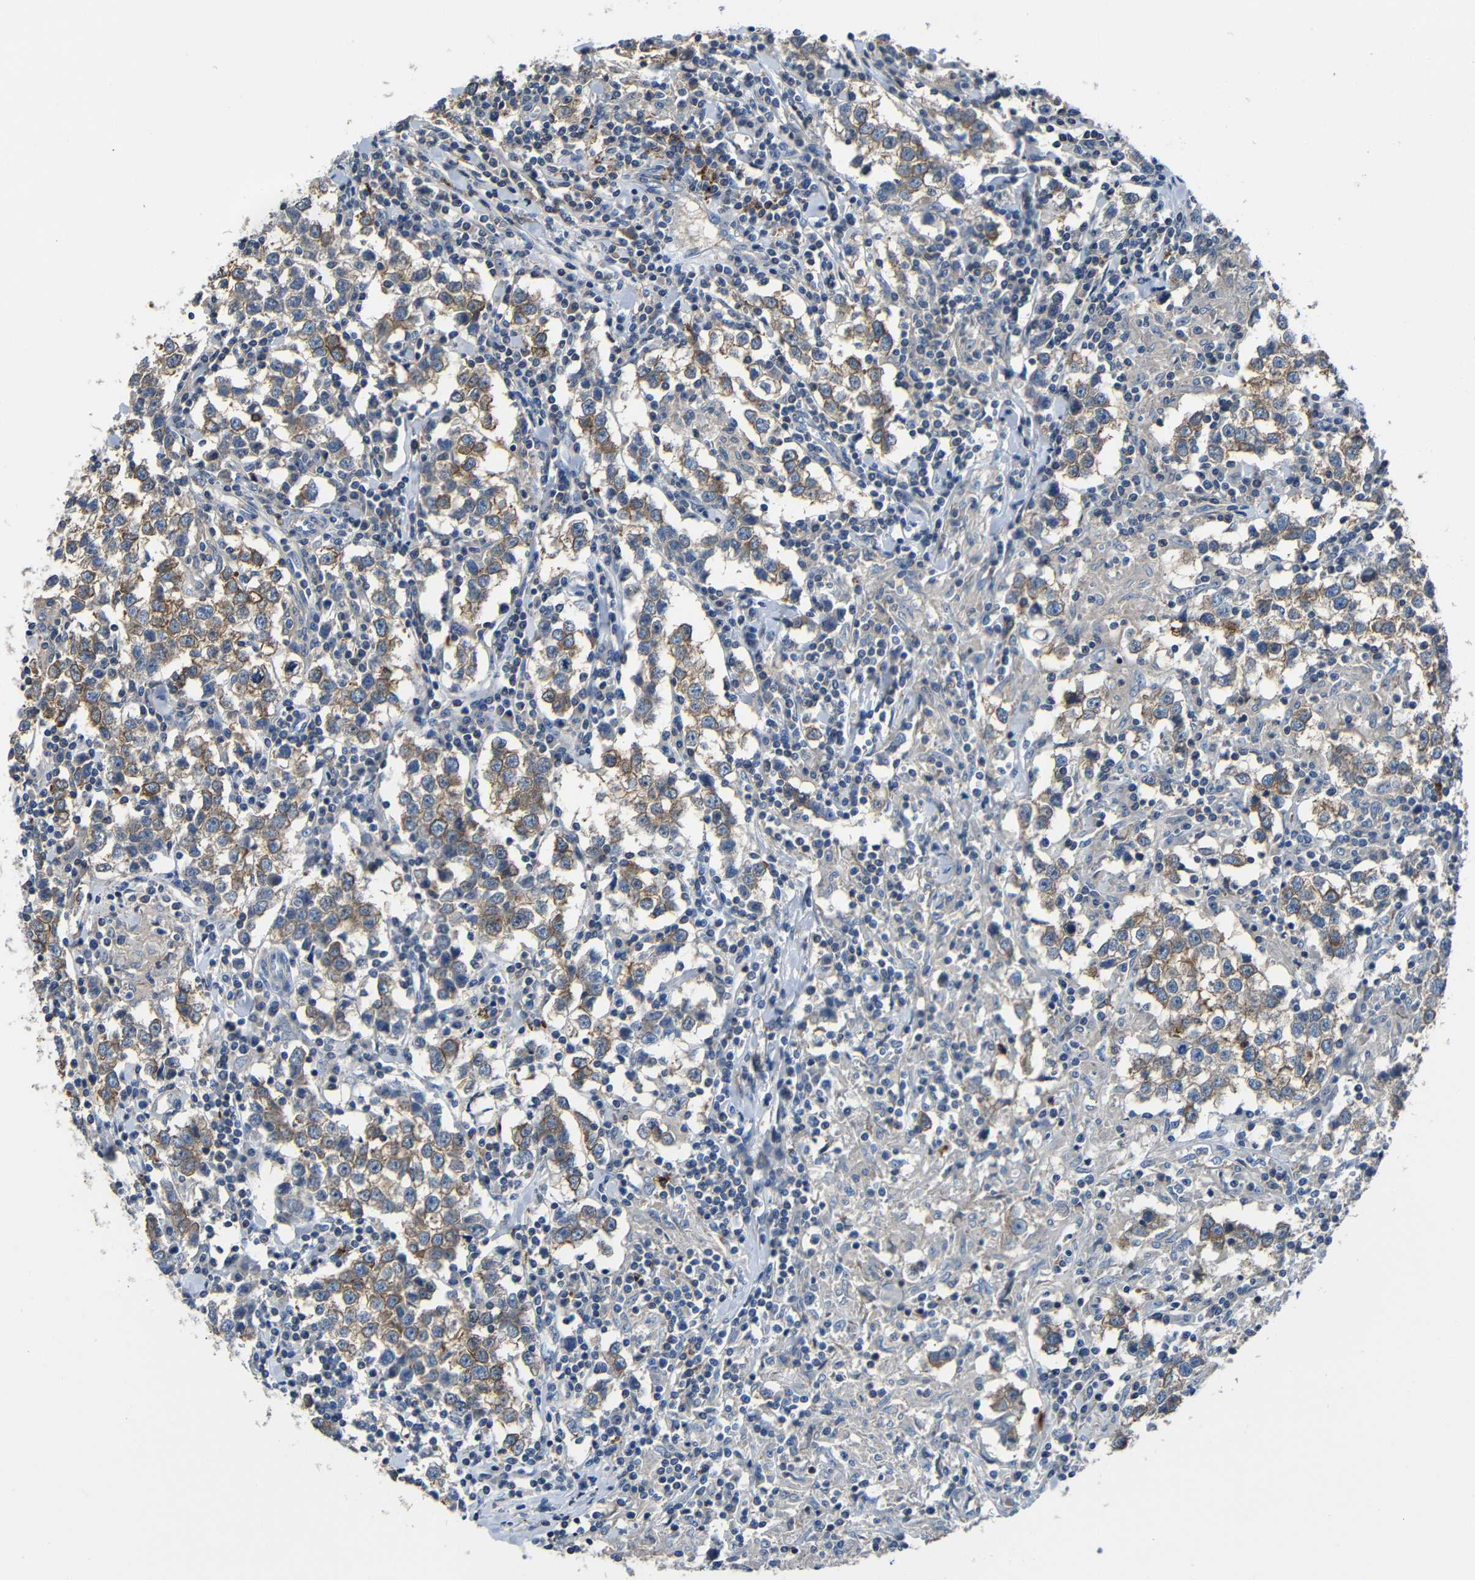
{"staining": {"intensity": "moderate", "quantity": ">75%", "location": "cytoplasmic/membranous"}, "tissue": "testis cancer", "cell_type": "Tumor cells", "image_type": "cancer", "snomed": [{"axis": "morphology", "description": "Seminoma, NOS"}, {"axis": "morphology", "description": "Carcinoma, Embryonal, NOS"}, {"axis": "topography", "description": "Testis"}], "caption": "IHC staining of testis seminoma, which demonstrates medium levels of moderate cytoplasmic/membranous expression in approximately >75% of tumor cells indicating moderate cytoplasmic/membranous protein positivity. The staining was performed using DAB (3,3'-diaminobenzidine) (brown) for protein detection and nuclei were counterstained in hematoxylin (blue).", "gene": "GDI1", "patient": {"sex": "male", "age": 36}}